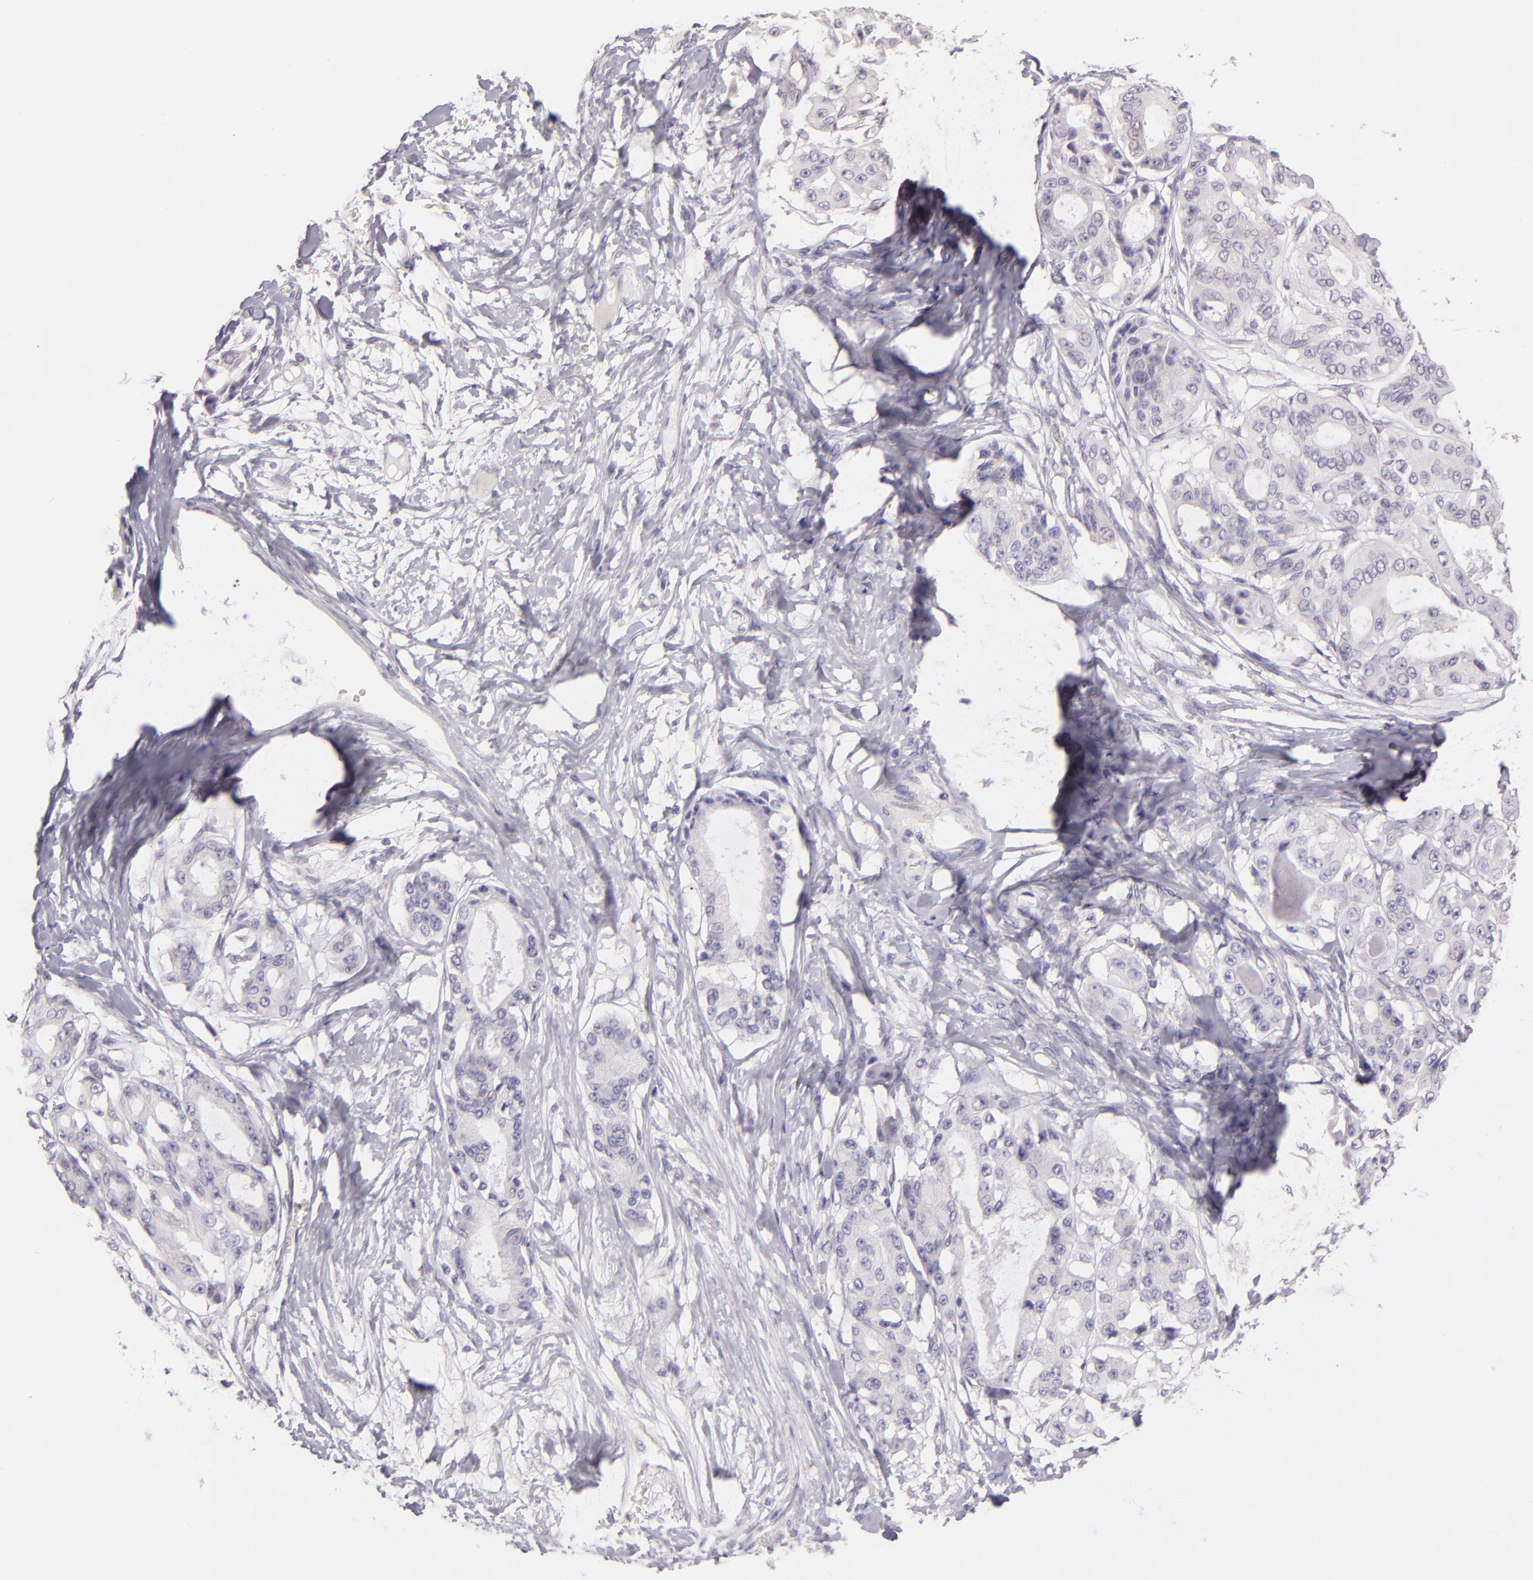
{"staining": {"intensity": "negative", "quantity": "none", "location": "none"}, "tissue": "ovarian cancer", "cell_type": "Tumor cells", "image_type": "cancer", "snomed": [{"axis": "morphology", "description": "Carcinoma, endometroid"}, {"axis": "topography", "description": "Ovary"}], "caption": "Histopathology image shows no protein expression in tumor cells of endometroid carcinoma (ovarian) tissue.", "gene": "ZC3H7B", "patient": {"sex": "female", "age": 61}}